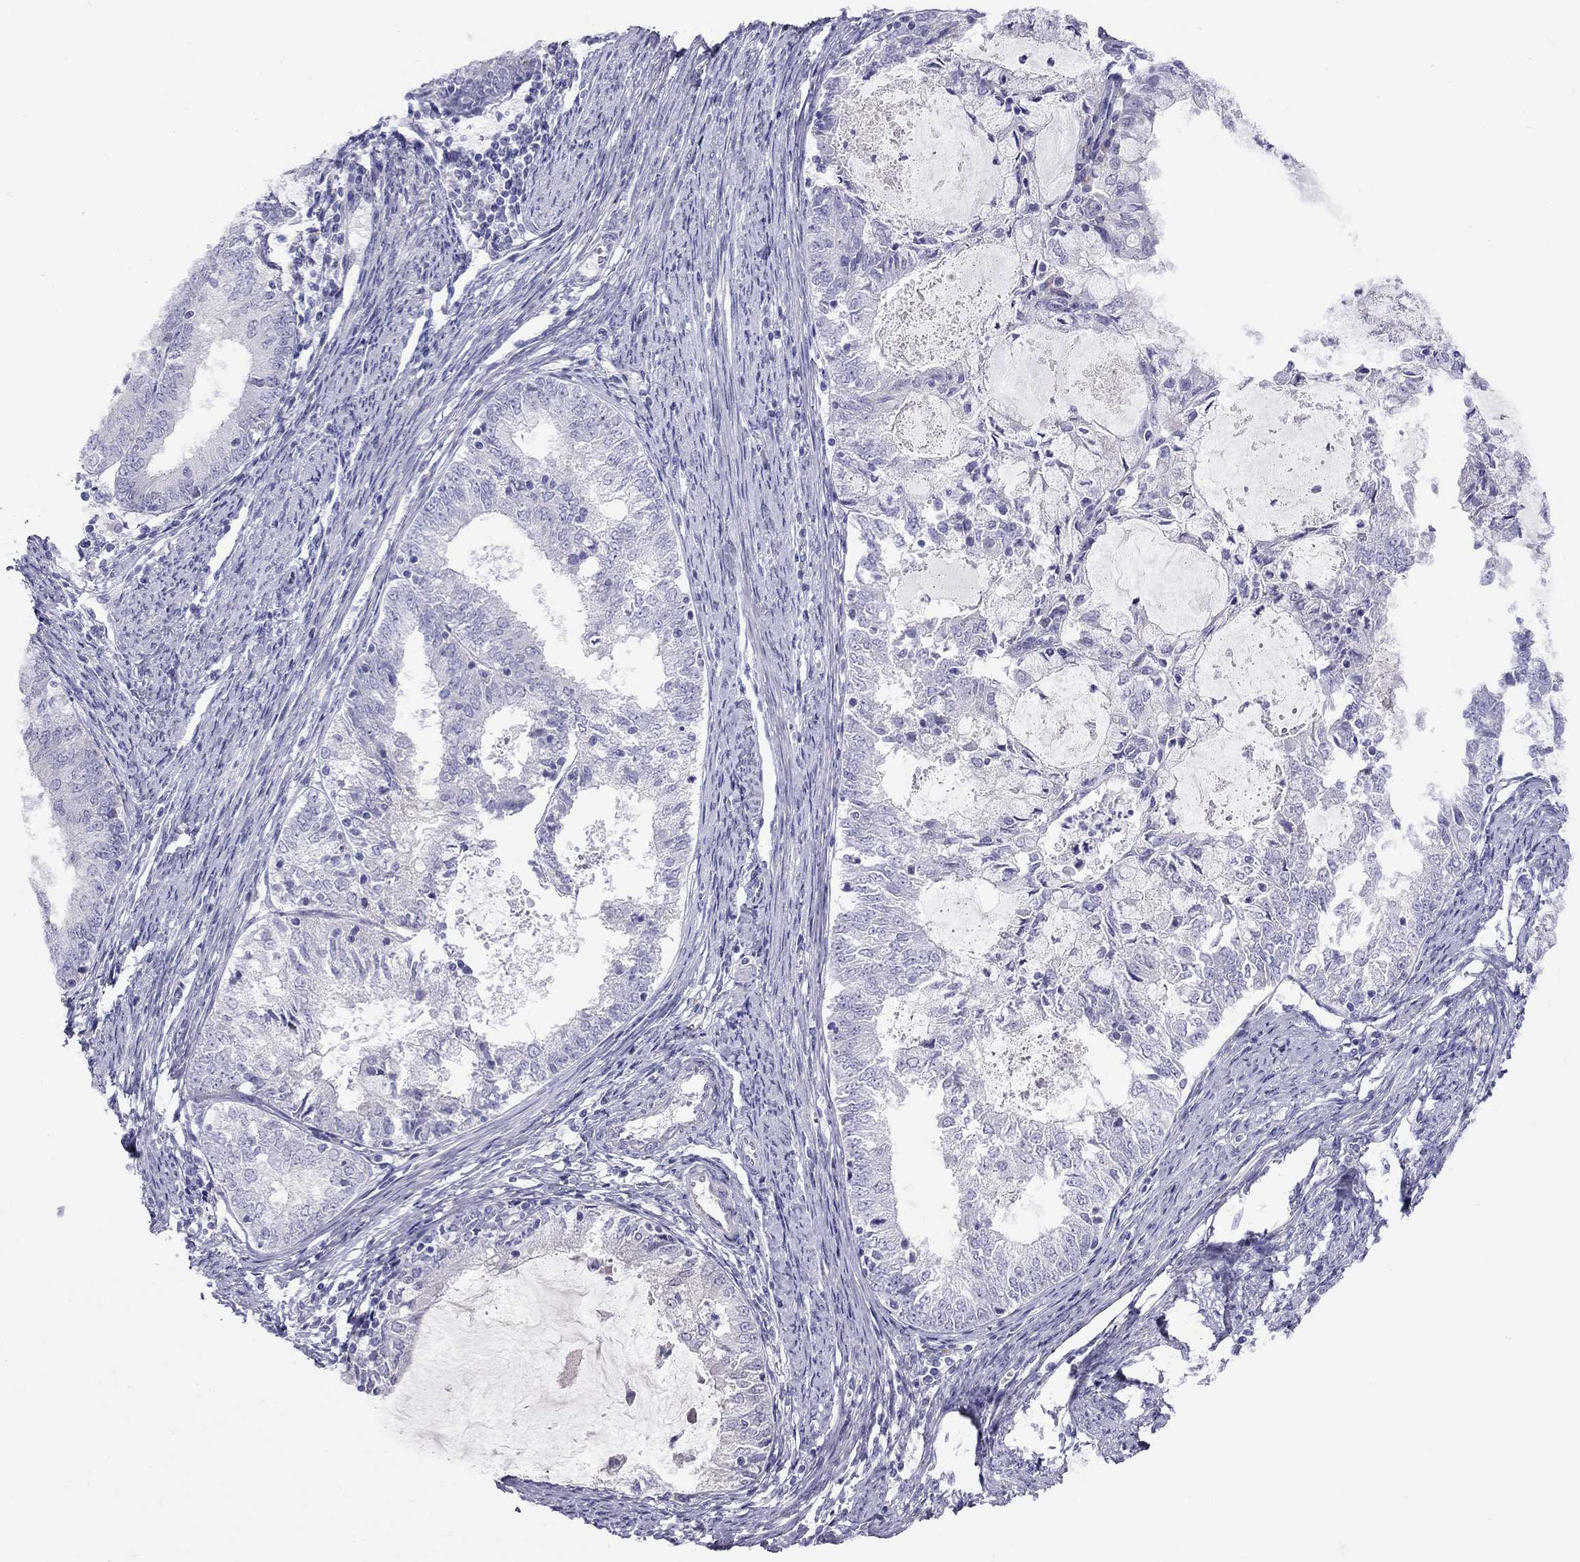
{"staining": {"intensity": "negative", "quantity": "none", "location": "none"}, "tissue": "endometrial cancer", "cell_type": "Tumor cells", "image_type": "cancer", "snomed": [{"axis": "morphology", "description": "Adenocarcinoma, NOS"}, {"axis": "topography", "description": "Endometrium"}], "caption": "DAB immunohistochemical staining of endometrial cancer shows no significant positivity in tumor cells. (DAB (3,3'-diaminobenzidine) IHC with hematoxylin counter stain).", "gene": "CPNE4", "patient": {"sex": "female", "age": 57}}